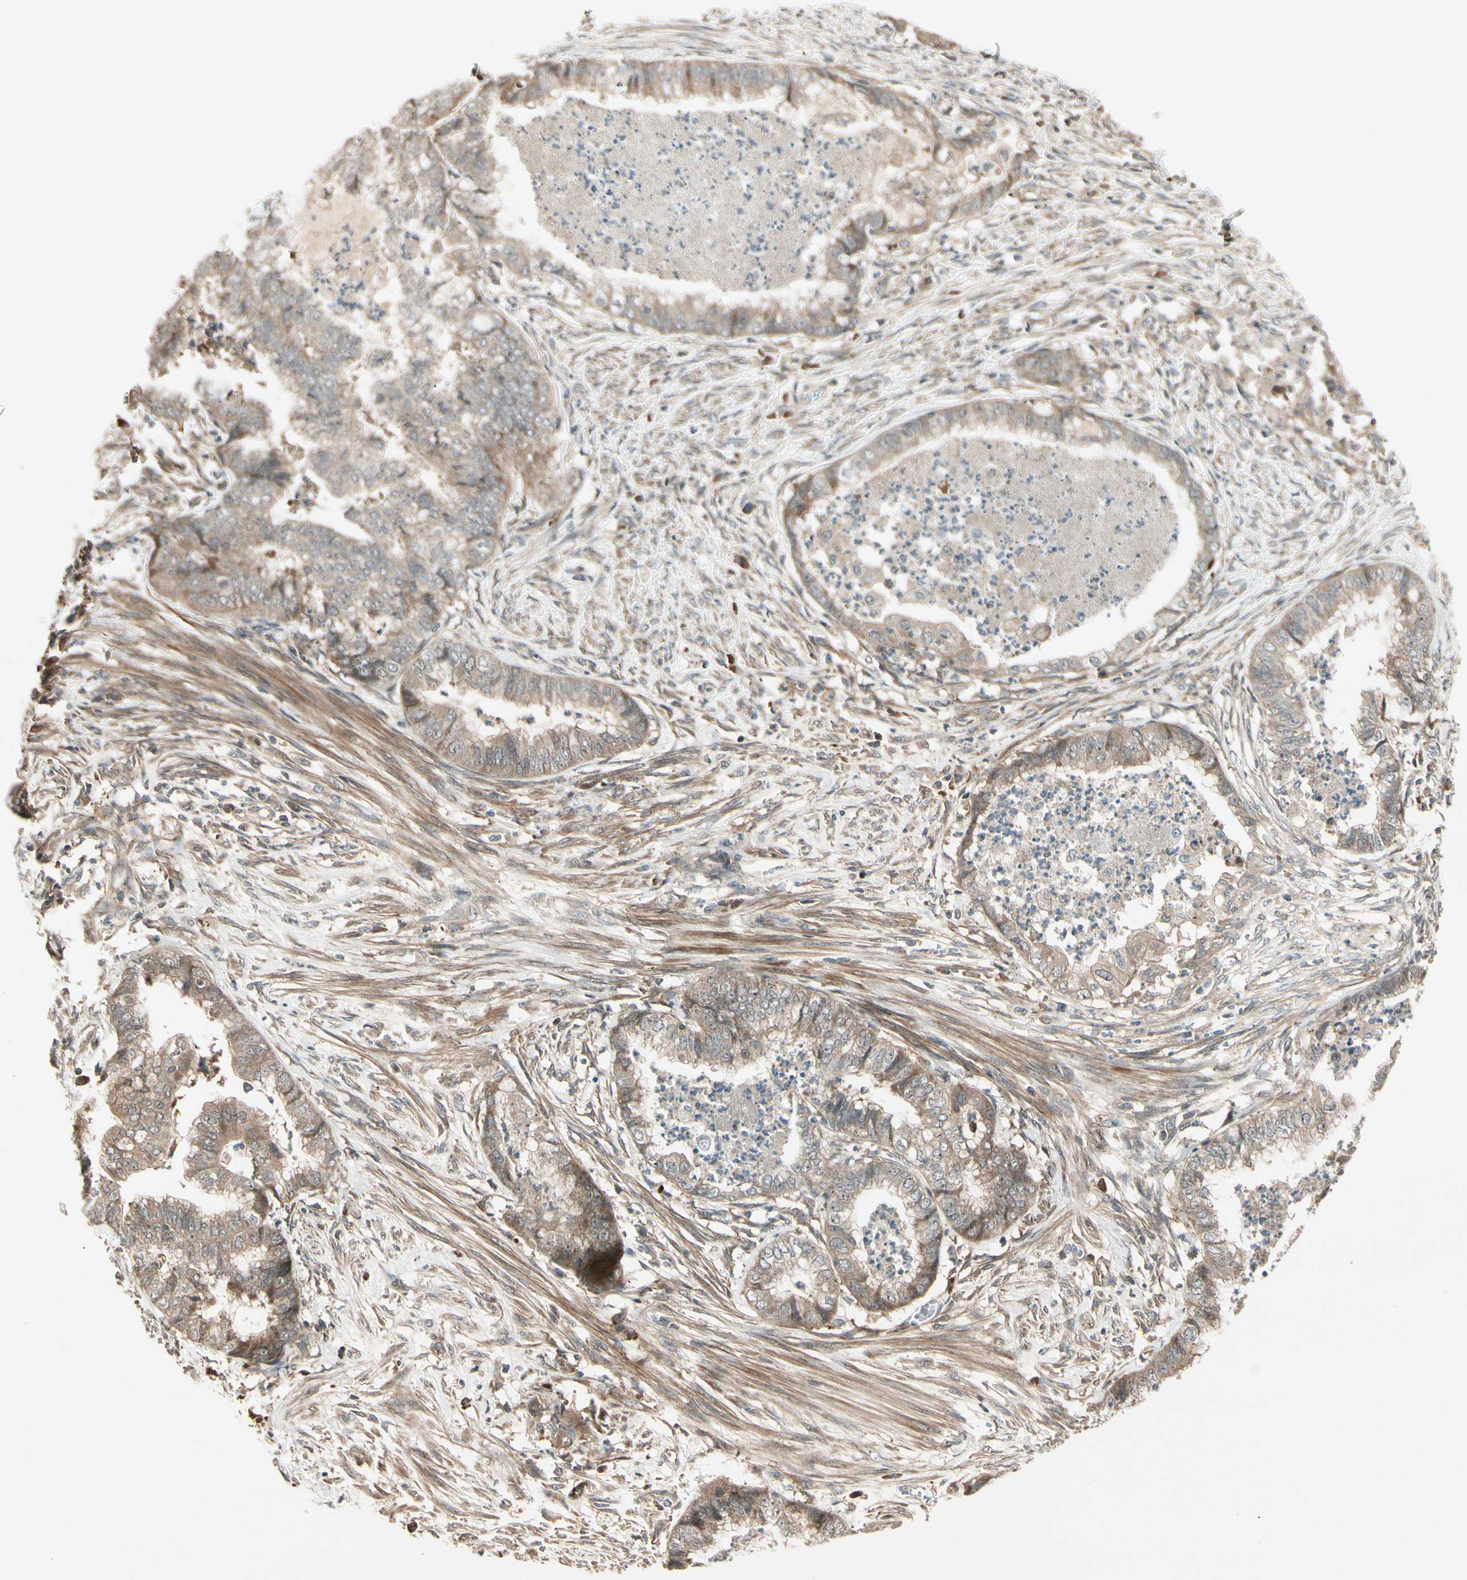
{"staining": {"intensity": "weak", "quantity": ">75%", "location": "cytoplasmic/membranous"}, "tissue": "endometrial cancer", "cell_type": "Tumor cells", "image_type": "cancer", "snomed": [{"axis": "morphology", "description": "Necrosis, NOS"}, {"axis": "morphology", "description": "Adenocarcinoma, NOS"}, {"axis": "topography", "description": "Endometrium"}], "caption": "Protein staining by immunohistochemistry (IHC) displays weak cytoplasmic/membranous positivity in approximately >75% of tumor cells in adenocarcinoma (endometrial). Nuclei are stained in blue.", "gene": "ACVR1C", "patient": {"sex": "female", "age": 79}}